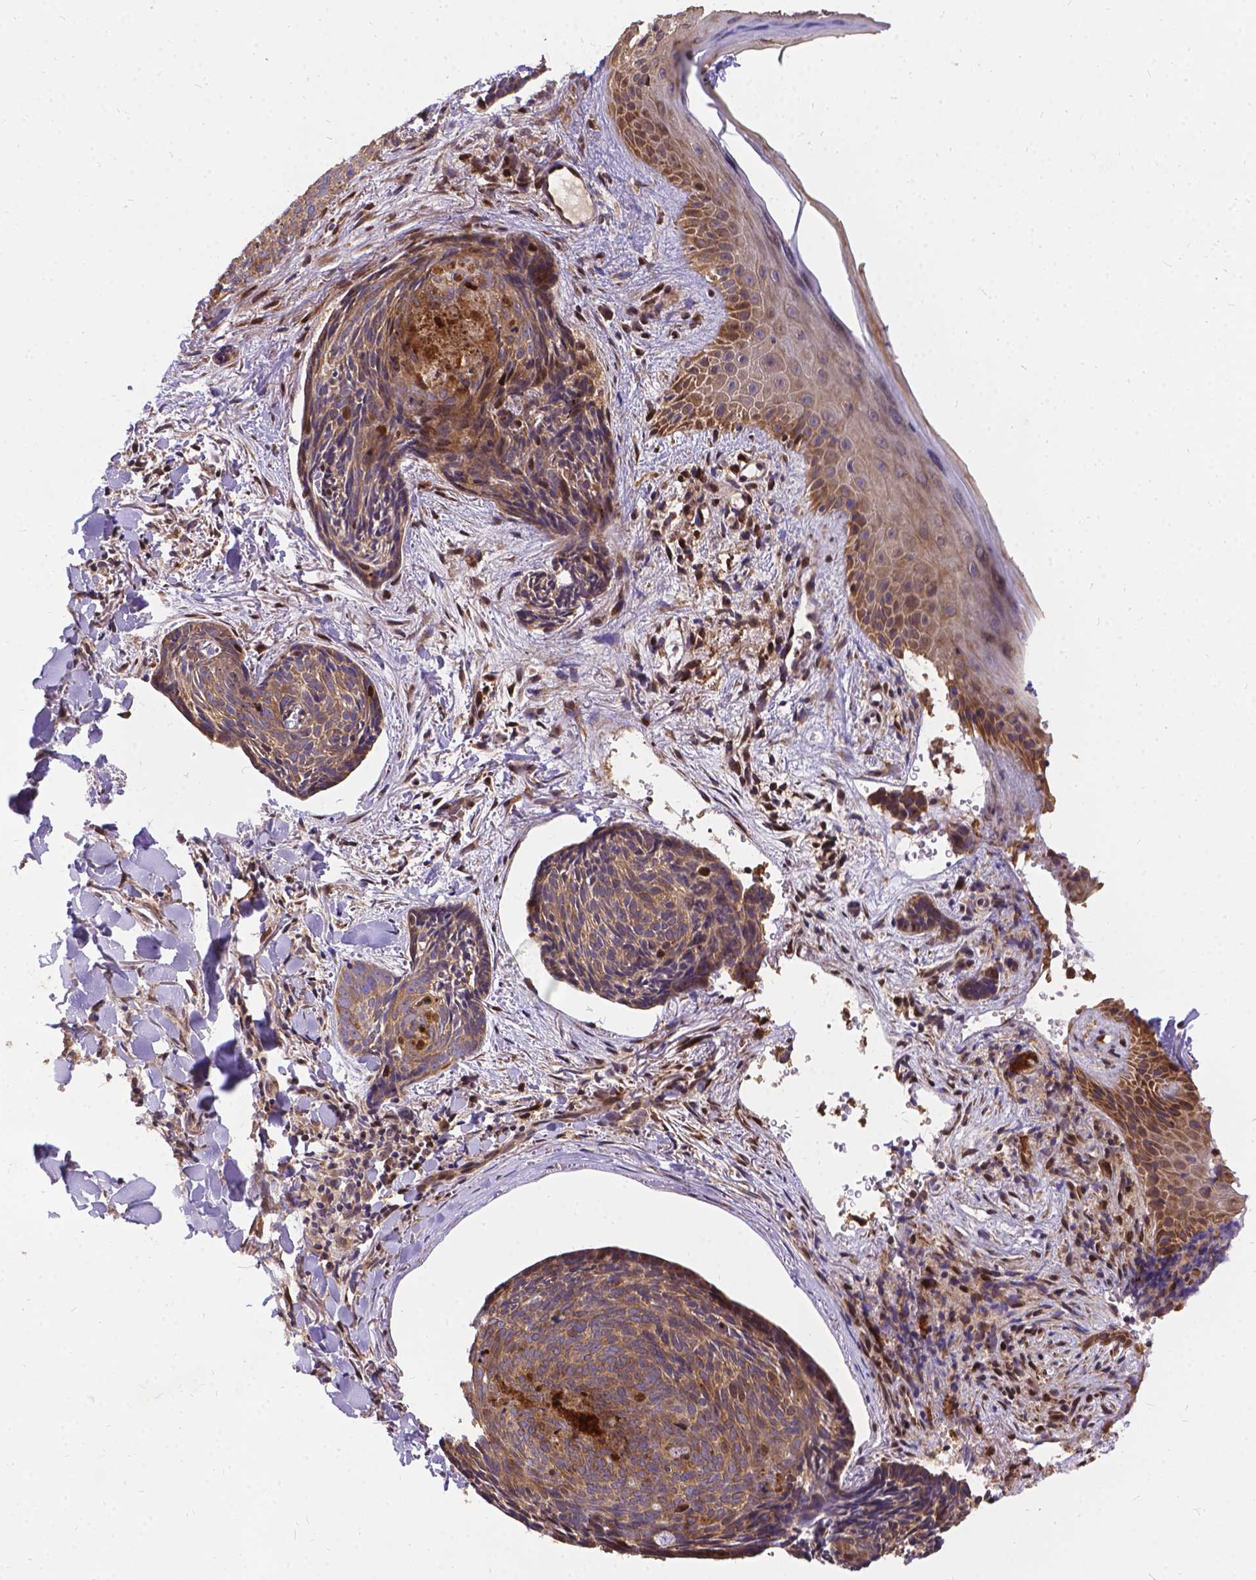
{"staining": {"intensity": "weak", "quantity": ">75%", "location": "cytoplasmic/membranous"}, "tissue": "skin cancer", "cell_type": "Tumor cells", "image_type": "cancer", "snomed": [{"axis": "morphology", "description": "Basal cell carcinoma"}, {"axis": "topography", "description": "Skin"}], "caption": "Basal cell carcinoma (skin) stained with a protein marker demonstrates weak staining in tumor cells.", "gene": "DENND6A", "patient": {"sex": "female", "age": 82}}